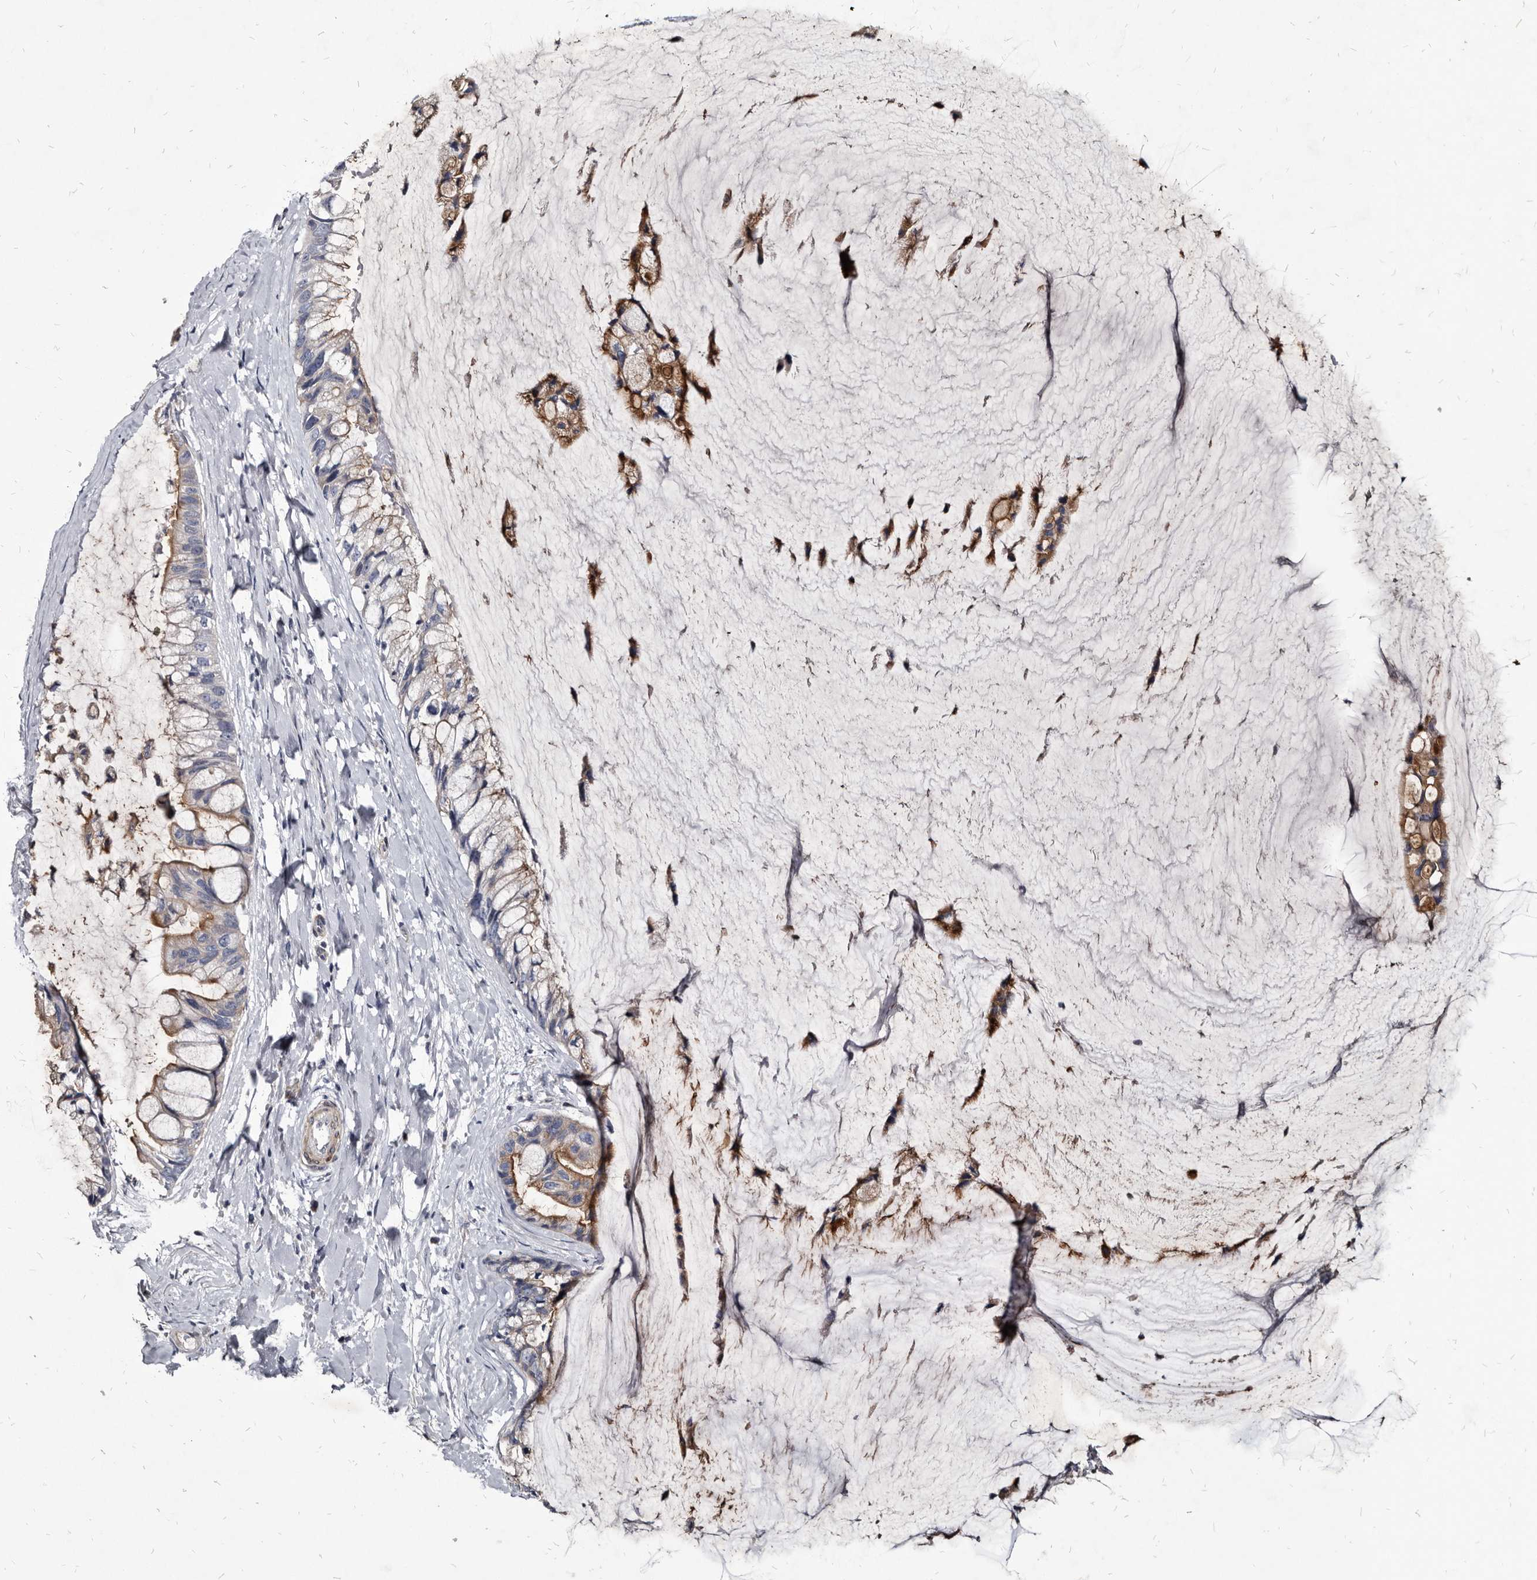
{"staining": {"intensity": "moderate", "quantity": "25%-75%", "location": "cytoplasmic/membranous"}, "tissue": "ovarian cancer", "cell_type": "Tumor cells", "image_type": "cancer", "snomed": [{"axis": "morphology", "description": "Cystadenocarcinoma, mucinous, NOS"}, {"axis": "topography", "description": "Ovary"}], "caption": "This photomicrograph exhibits ovarian cancer stained with immunohistochemistry (IHC) to label a protein in brown. The cytoplasmic/membranous of tumor cells show moderate positivity for the protein. Nuclei are counter-stained blue.", "gene": "PRSS8", "patient": {"sex": "female", "age": 39}}